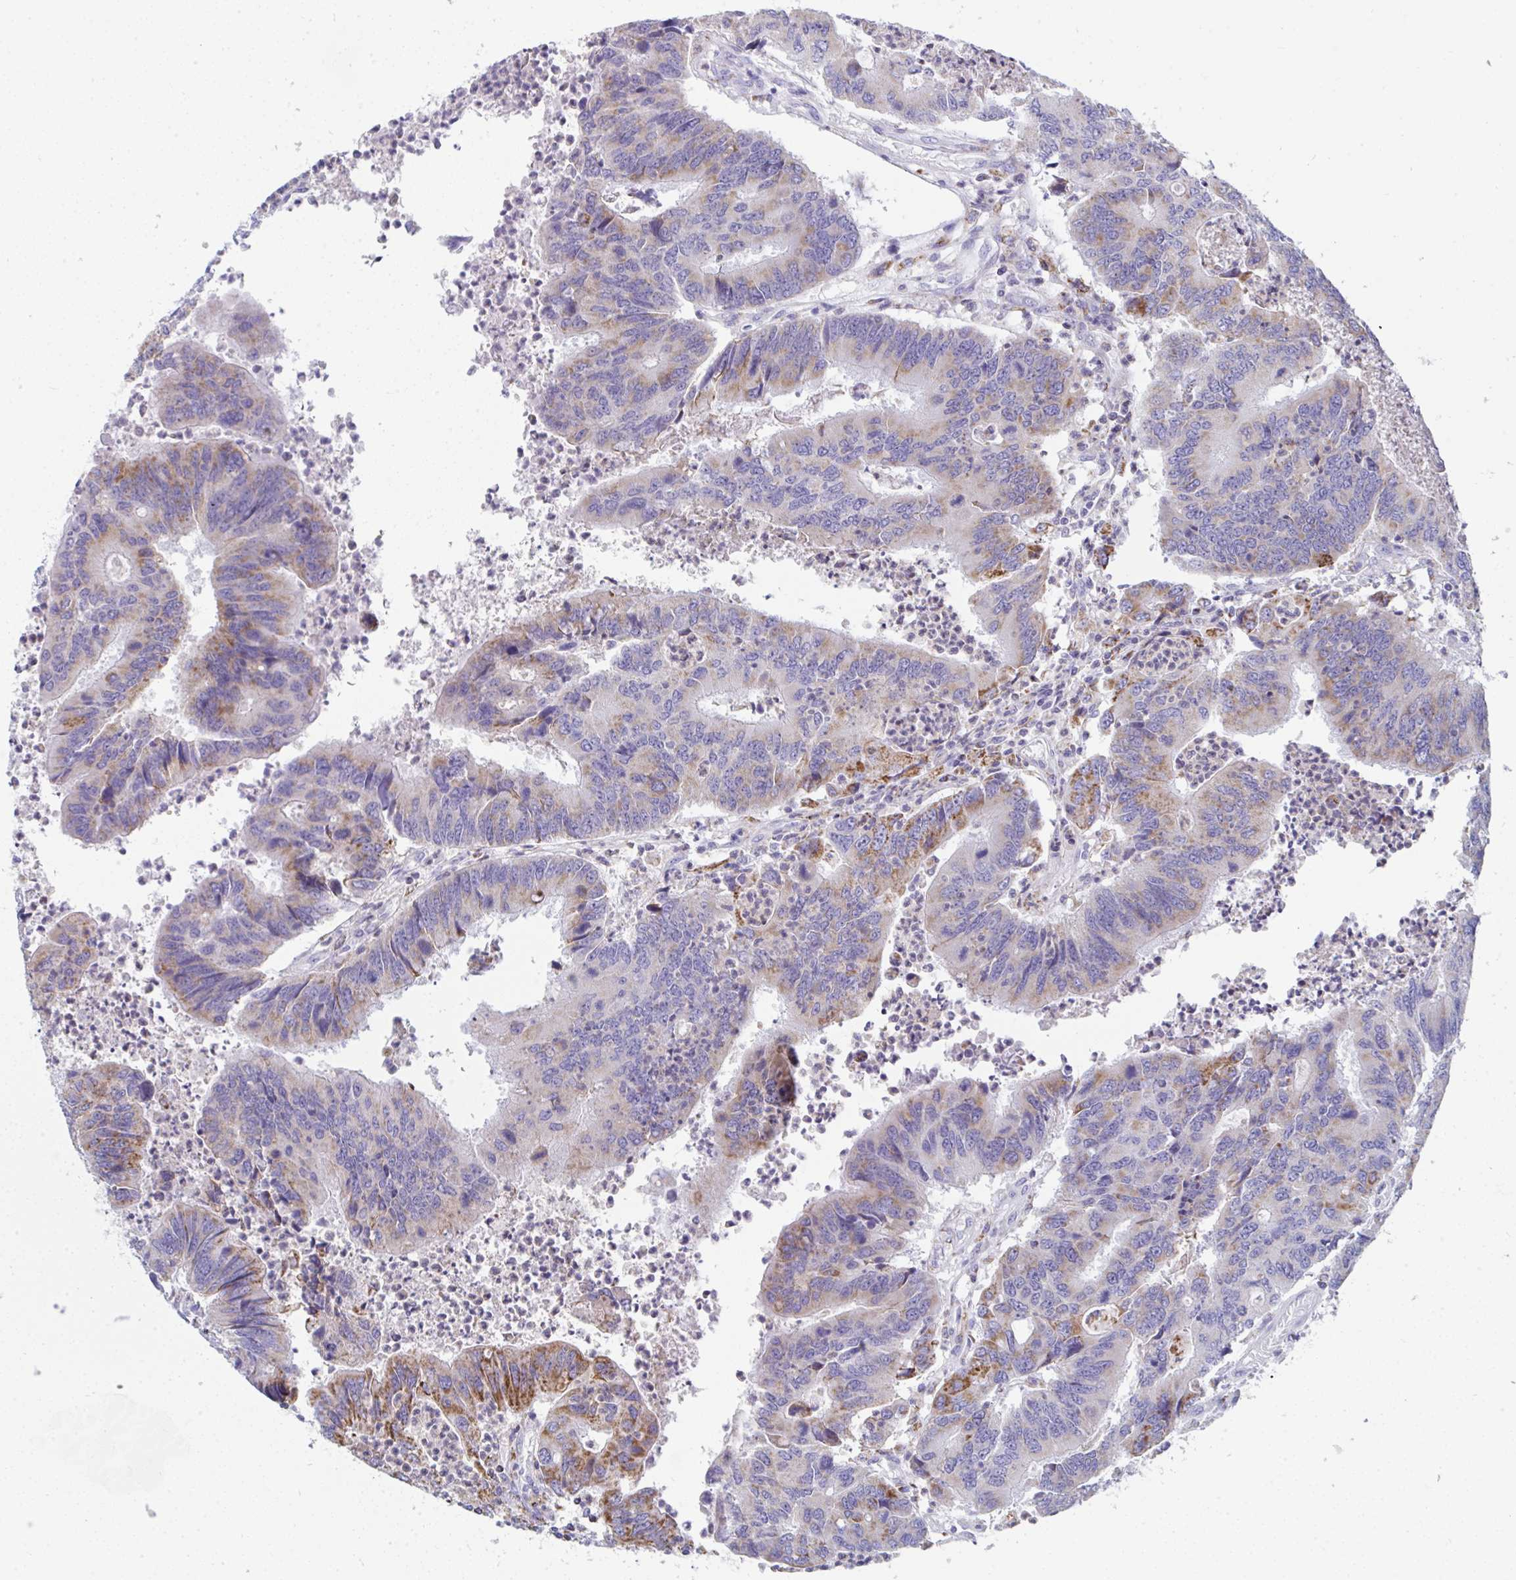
{"staining": {"intensity": "moderate", "quantity": "25%-75%", "location": "cytoplasmic/membranous"}, "tissue": "colorectal cancer", "cell_type": "Tumor cells", "image_type": "cancer", "snomed": [{"axis": "morphology", "description": "Adenocarcinoma, NOS"}, {"axis": "topography", "description": "Colon"}], "caption": "Protein analysis of colorectal cancer tissue exhibits moderate cytoplasmic/membranous expression in about 25%-75% of tumor cells.", "gene": "MGAM2", "patient": {"sex": "female", "age": 67}}